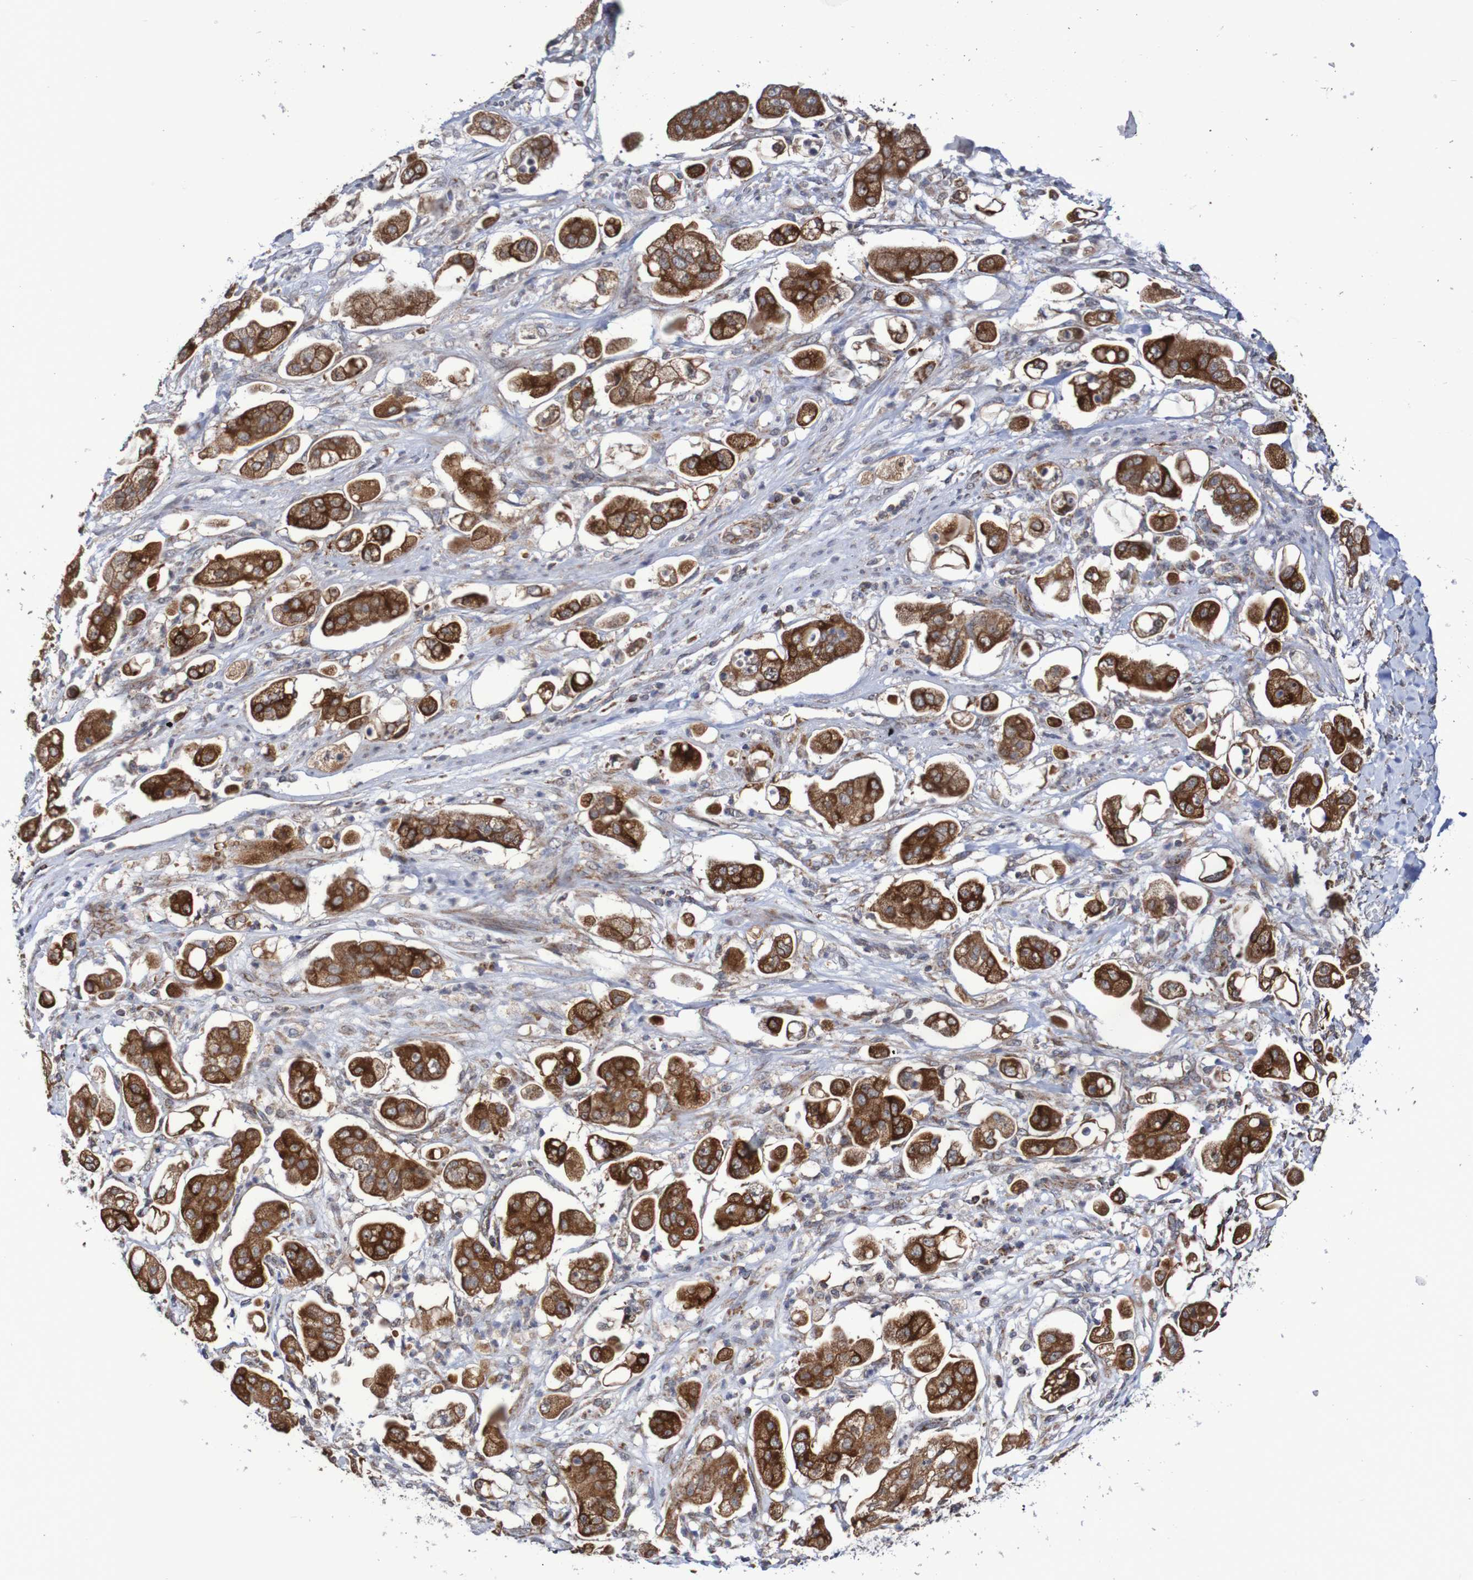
{"staining": {"intensity": "strong", "quantity": ">75%", "location": "cytoplasmic/membranous"}, "tissue": "stomach cancer", "cell_type": "Tumor cells", "image_type": "cancer", "snomed": [{"axis": "morphology", "description": "Adenocarcinoma, NOS"}, {"axis": "topography", "description": "Stomach"}], "caption": "This is a photomicrograph of immunohistochemistry (IHC) staining of stomach cancer (adenocarcinoma), which shows strong staining in the cytoplasmic/membranous of tumor cells.", "gene": "DVL1", "patient": {"sex": "male", "age": 62}}